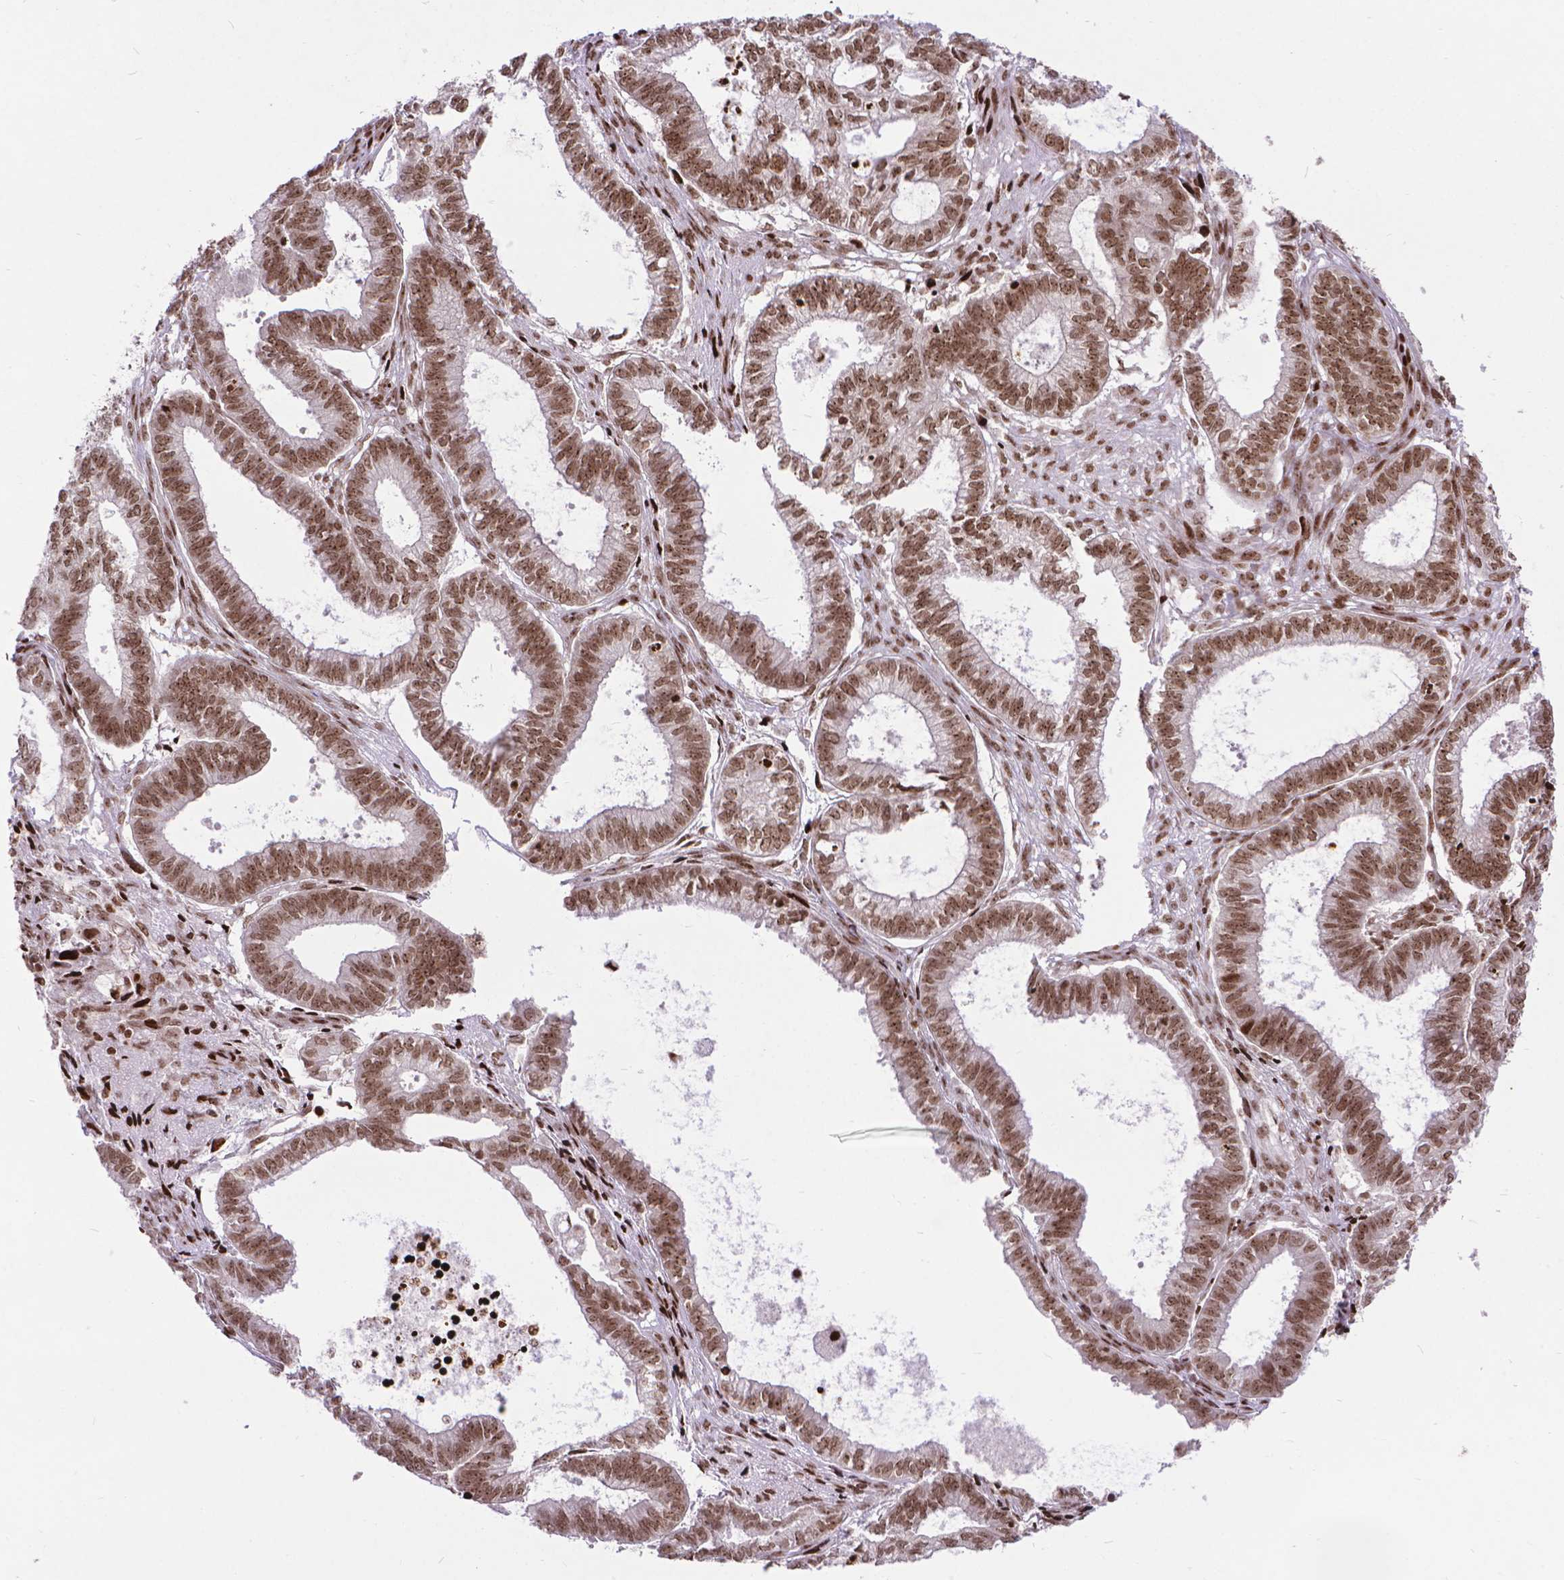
{"staining": {"intensity": "moderate", "quantity": ">75%", "location": "nuclear"}, "tissue": "ovarian cancer", "cell_type": "Tumor cells", "image_type": "cancer", "snomed": [{"axis": "morphology", "description": "Carcinoma, endometroid"}, {"axis": "topography", "description": "Ovary"}], "caption": "Human ovarian endometroid carcinoma stained with a brown dye reveals moderate nuclear positive staining in approximately >75% of tumor cells.", "gene": "AMER1", "patient": {"sex": "female", "age": 64}}